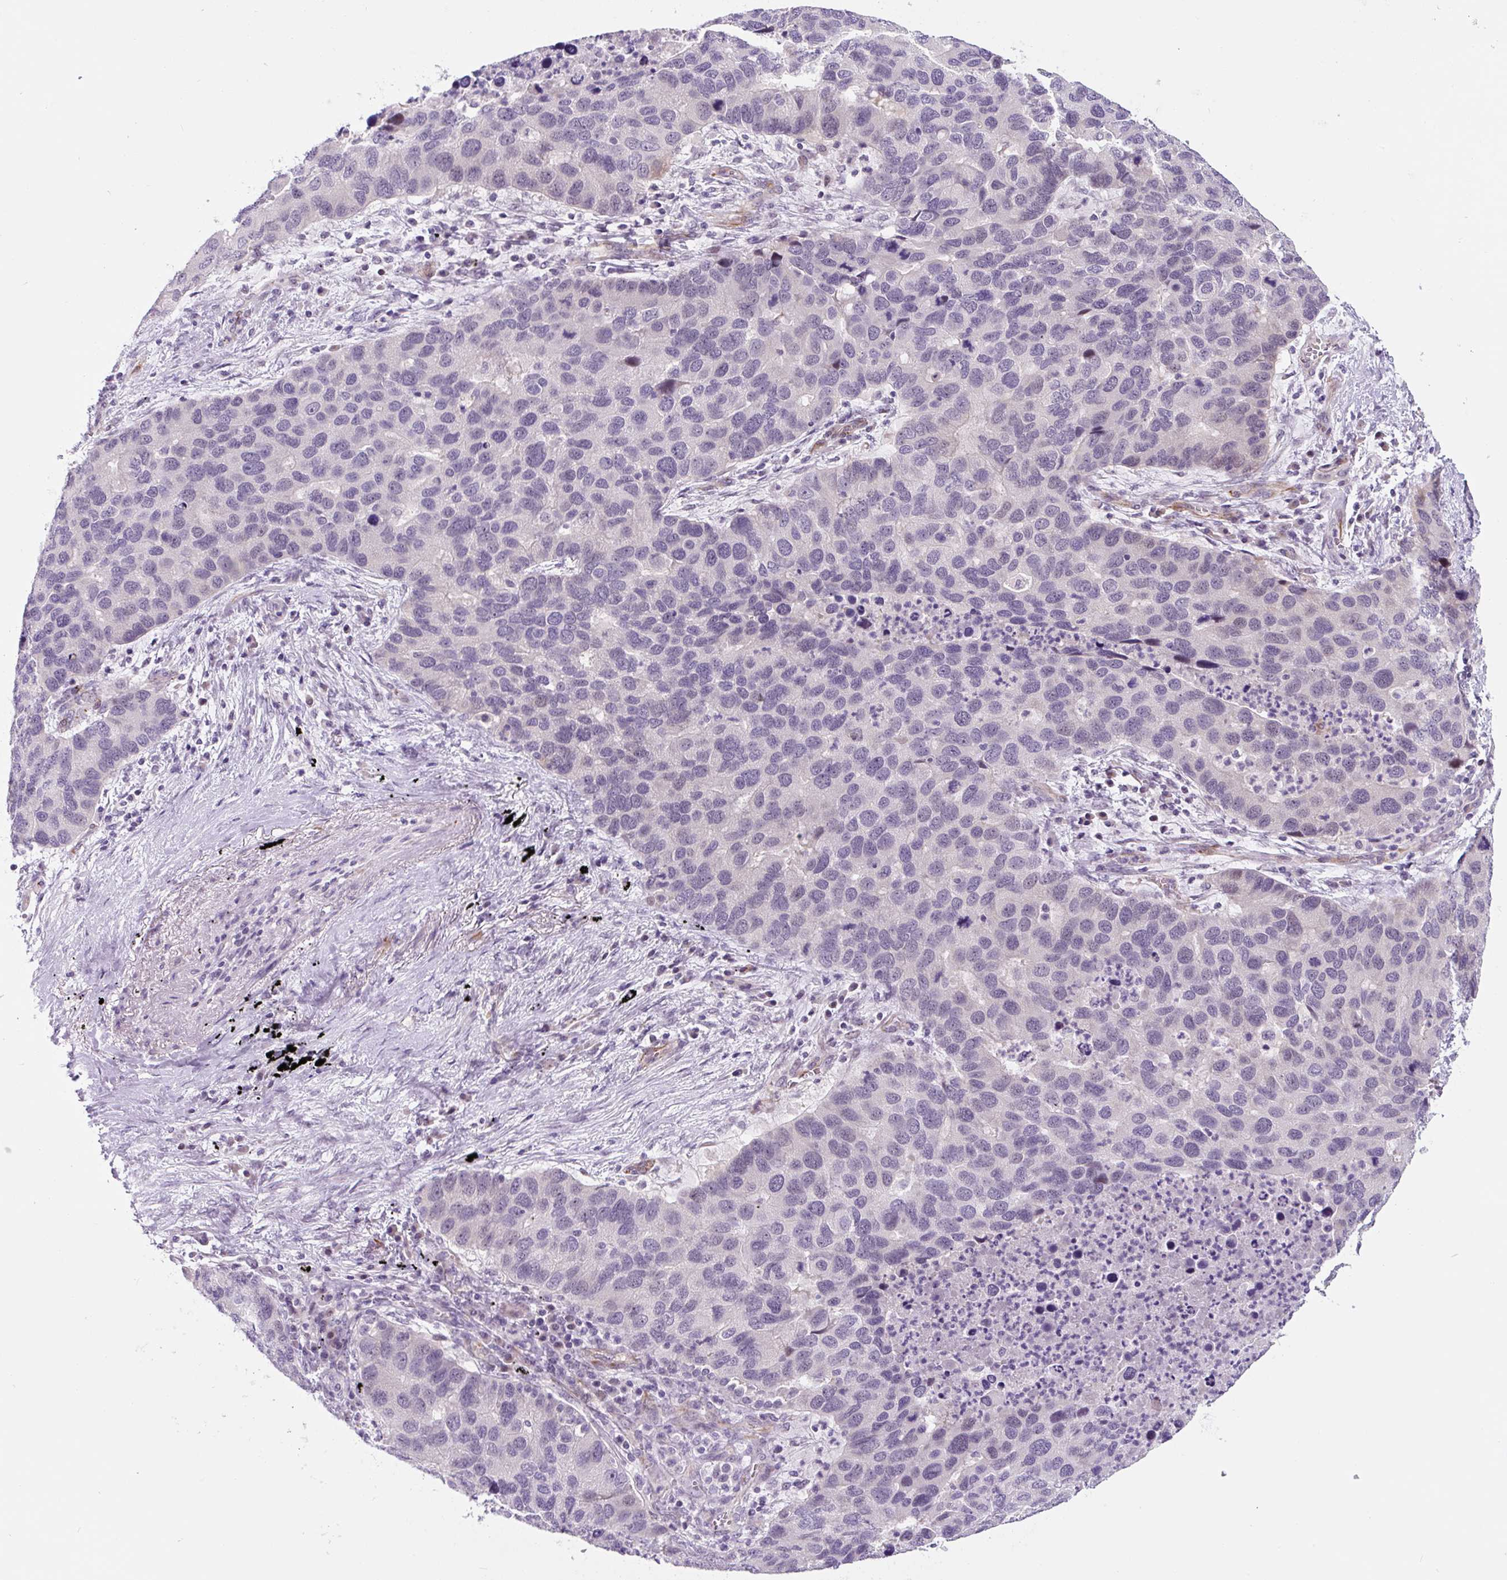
{"staining": {"intensity": "negative", "quantity": "none", "location": "none"}, "tissue": "lung cancer", "cell_type": "Tumor cells", "image_type": "cancer", "snomed": [{"axis": "morphology", "description": "Aneuploidy"}, {"axis": "morphology", "description": "Adenocarcinoma, NOS"}, {"axis": "topography", "description": "Lymph node"}, {"axis": "topography", "description": "Lung"}], "caption": "The photomicrograph displays no significant expression in tumor cells of lung cancer.", "gene": "CCL25", "patient": {"sex": "female", "age": 74}}